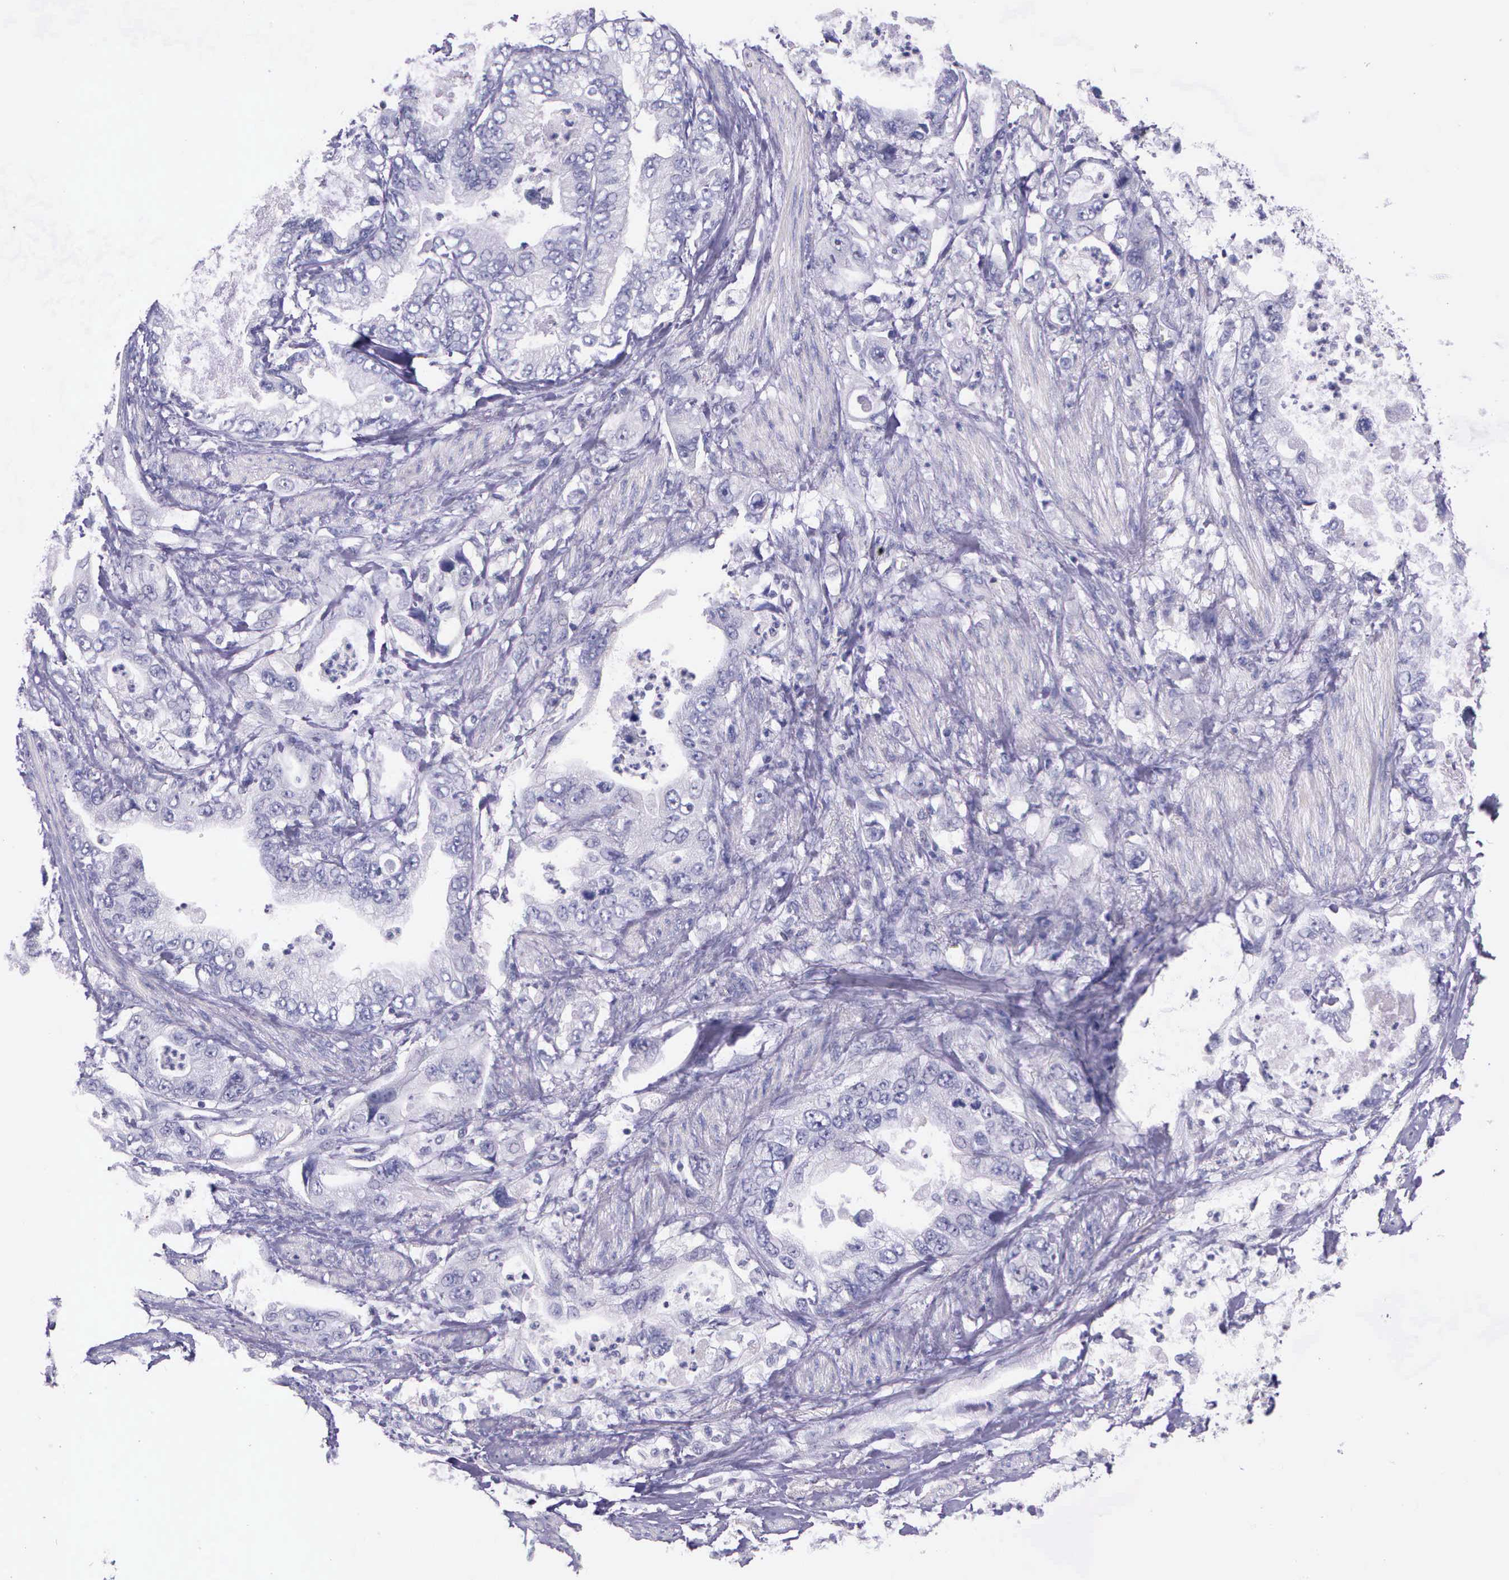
{"staining": {"intensity": "negative", "quantity": "none", "location": "none"}, "tissue": "stomach cancer", "cell_type": "Tumor cells", "image_type": "cancer", "snomed": [{"axis": "morphology", "description": "Adenocarcinoma, NOS"}, {"axis": "topography", "description": "Pancreas"}, {"axis": "topography", "description": "Stomach, upper"}], "caption": "An IHC micrograph of stomach cancer (adenocarcinoma) is shown. There is no staining in tumor cells of stomach cancer (adenocarcinoma).", "gene": "THSD7A", "patient": {"sex": "male", "age": 77}}